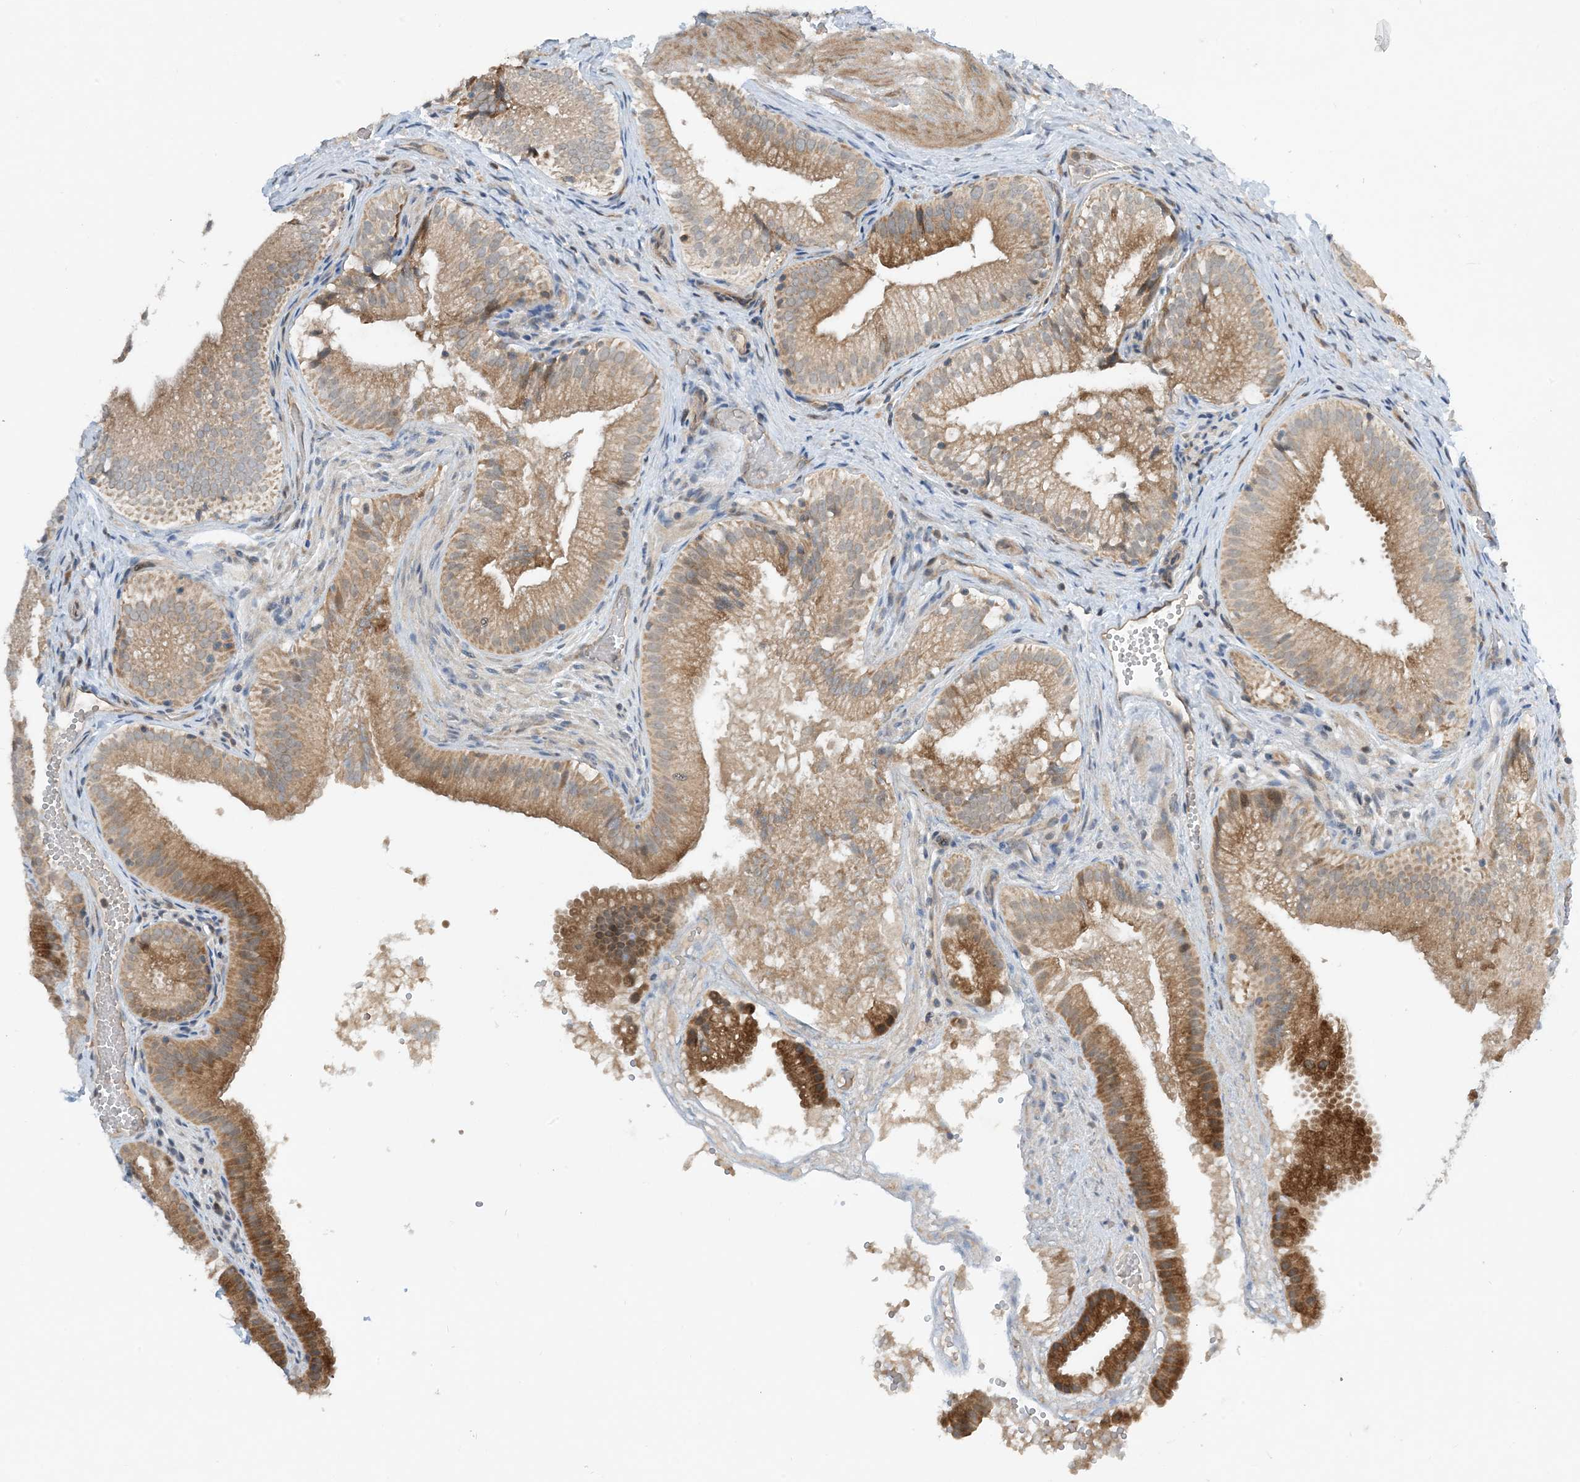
{"staining": {"intensity": "moderate", "quantity": ">75%", "location": "cytoplasmic/membranous"}, "tissue": "gallbladder", "cell_type": "Glandular cells", "image_type": "normal", "snomed": [{"axis": "morphology", "description": "Normal tissue, NOS"}, {"axis": "topography", "description": "Gallbladder"}], "caption": "Brown immunohistochemical staining in normal human gallbladder demonstrates moderate cytoplasmic/membranous expression in about >75% of glandular cells.", "gene": "PHOSPHO2", "patient": {"sex": "female", "age": 30}}